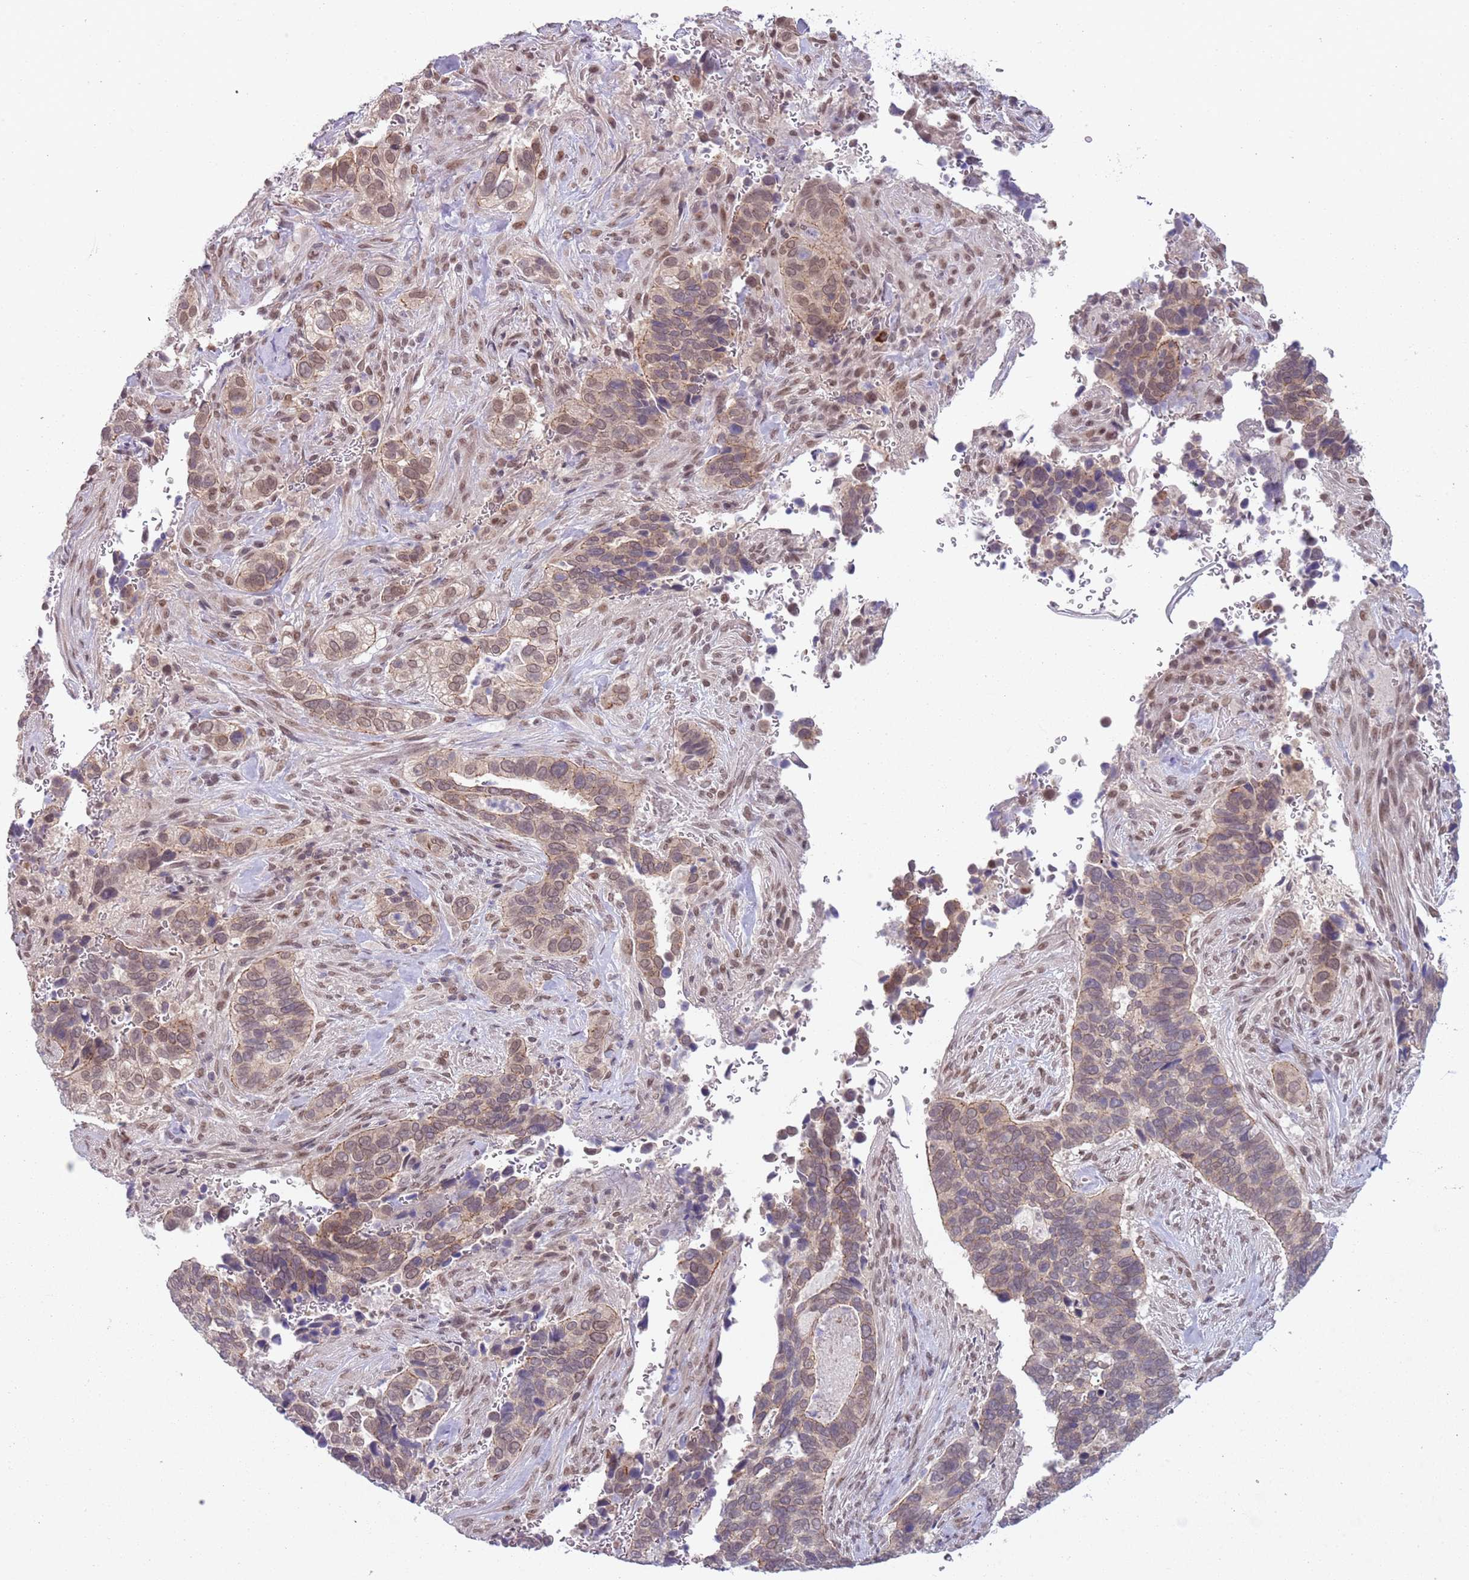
{"staining": {"intensity": "weak", "quantity": ">75%", "location": "cytoplasmic/membranous,nuclear"}, "tissue": "cervical cancer", "cell_type": "Tumor cells", "image_type": "cancer", "snomed": [{"axis": "morphology", "description": "Squamous cell carcinoma, NOS"}, {"axis": "topography", "description": "Cervix"}], "caption": "Tumor cells show low levels of weak cytoplasmic/membranous and nuclear positivity in approximately >75% of cells in cervical squamous cell carcinoma.", "gene": "TM2D1", "patient": {"sex": "female", "age": 38}}